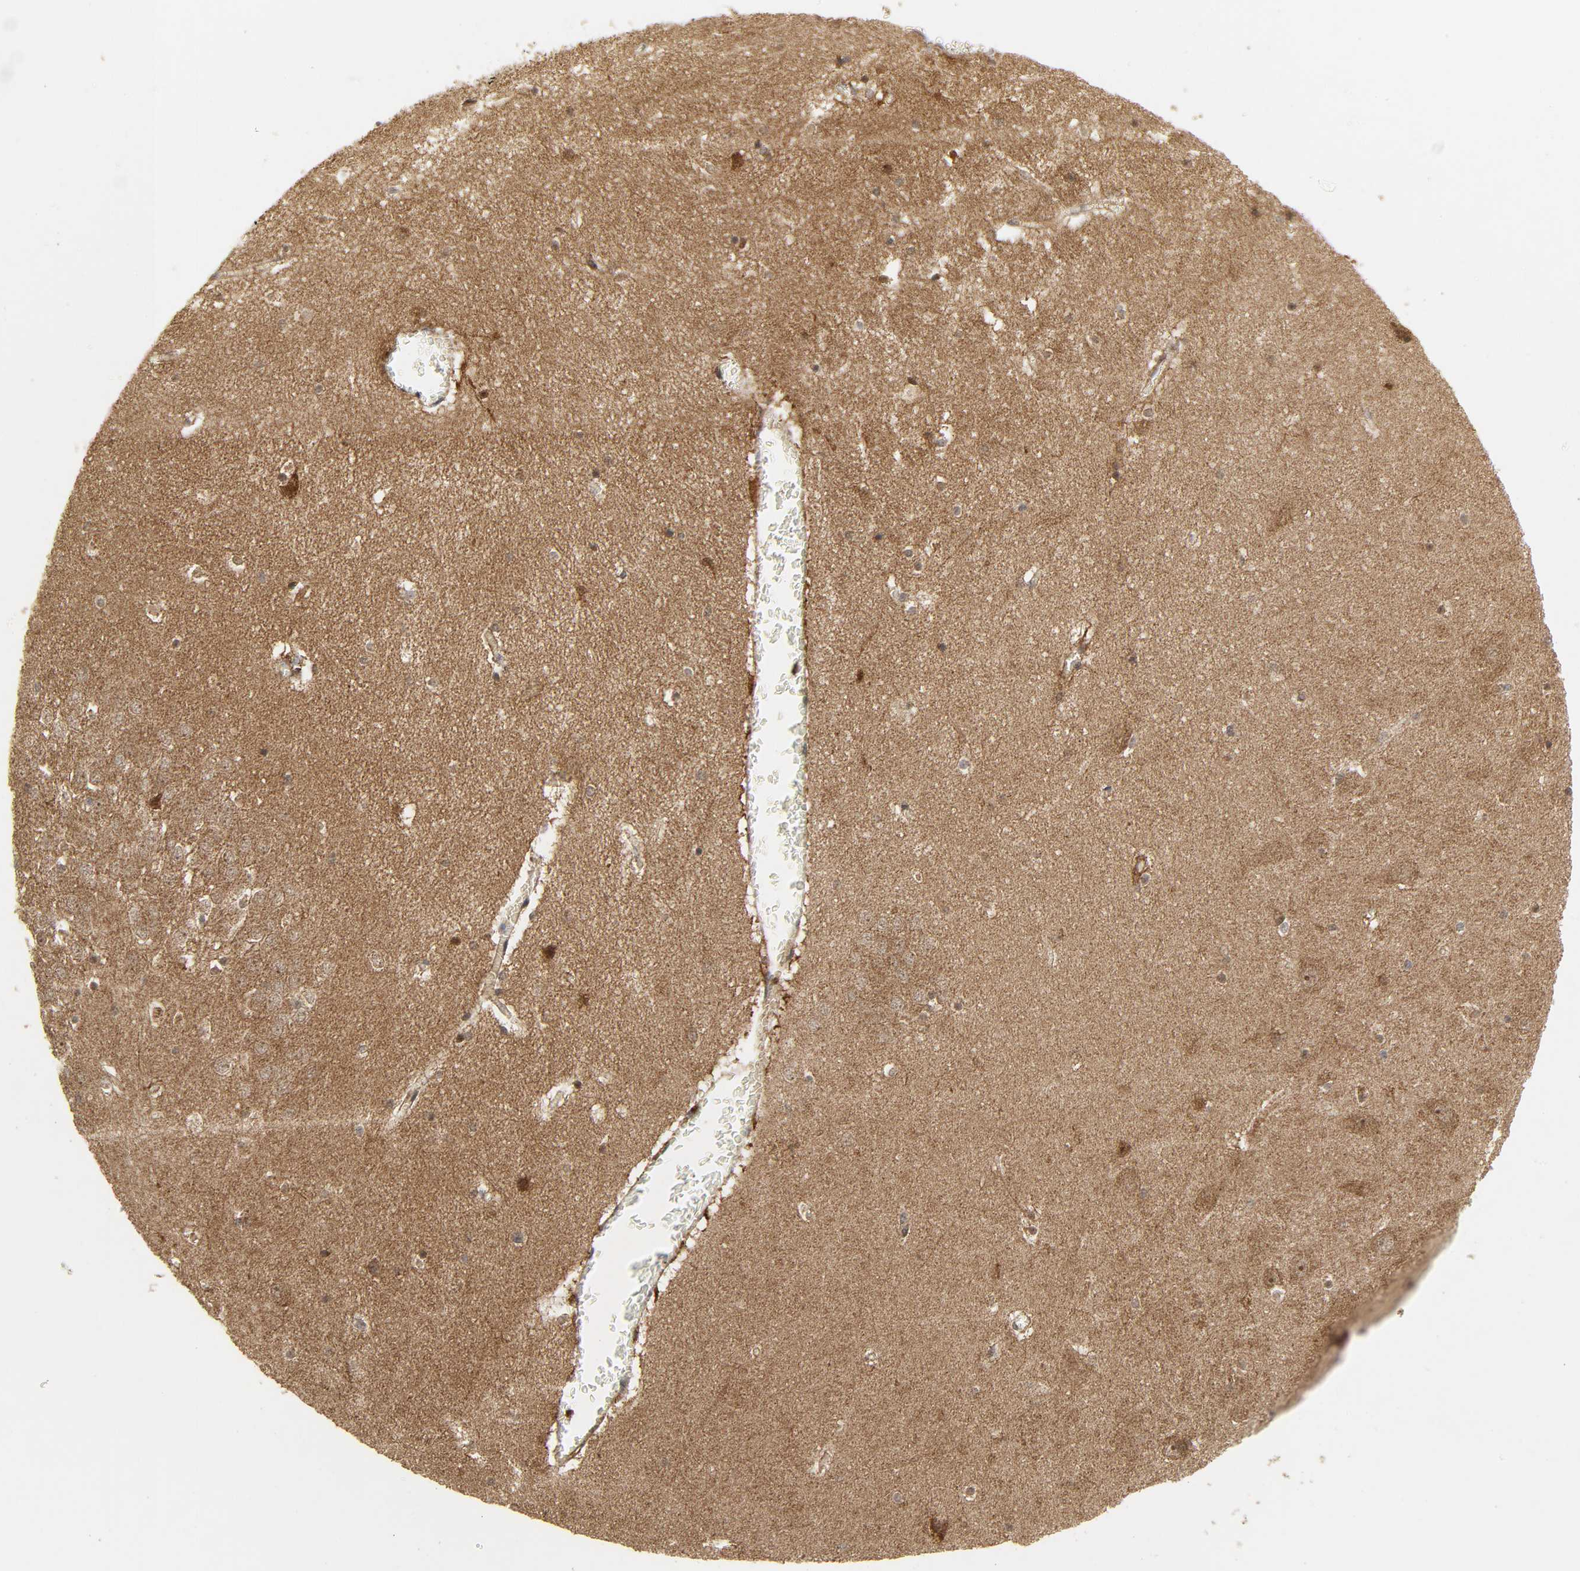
{"staining": {"intensity": "moderate", "quantity": ">75%", "location": "cytoplasmic/membranous"}, "tissue": "hippocampus", "cell_type": "Glial cells", "image_type": "normal", "snomed": [{"axis": "morphology", "description": "Normal tissue, NOS"}, {"axis": "topography", "description": "Hippocampus"}], "caption": "Immunohistochemistry (IHC) of unremarkable human hippocampus reveals medium levels of moderate cytoplasmic/membranous positivity in approximately >75% of glial cells.", "gene": "CHUK", "patient": {"sex": "male", "age": 45}}